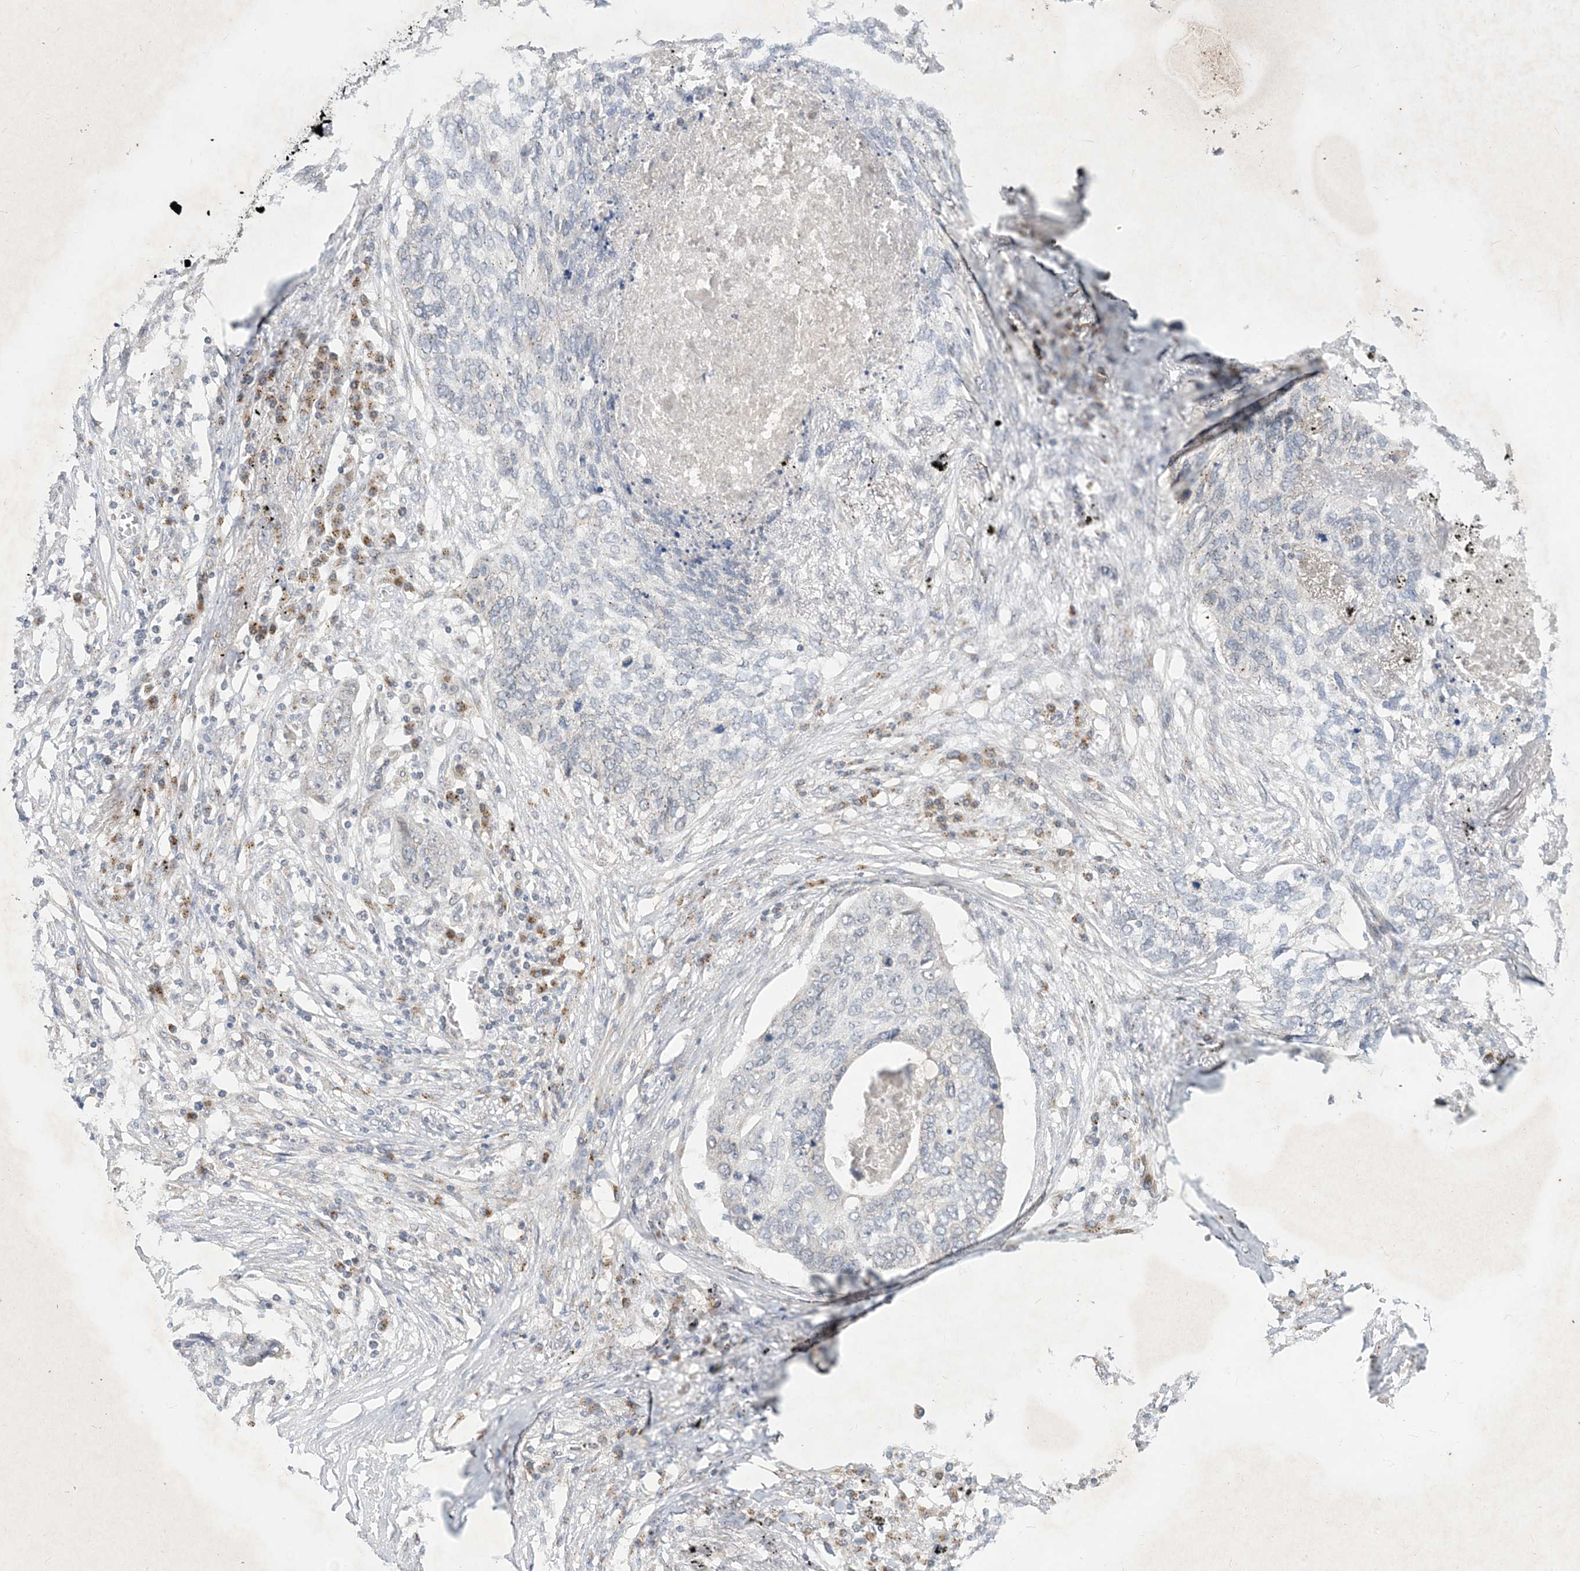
{"staining": {"intensity": "negative", "quantity": "none", "location": "none"}, "tissue": "lung cancer", "cell_type": "Tumor cells", "image_type": "cancer", "snomed": [{"axis": "morphology", "description": "Squamous cell carcinoma, NOS"}, {"axis": "topography", "description": "Lung"}], "caption": "This is a micrograph of immunohistochemistry staining of lung cancer (squamous cell carcinoma), which shows no staining in tumor cells. (DAB (3,3'-diaminobenzidine) immunohistochemistry (IHC) visualized using brightfield microscopy, high magnification).", "gene": "CCDC14", "patient": {"sex": "female", "age": 63}}